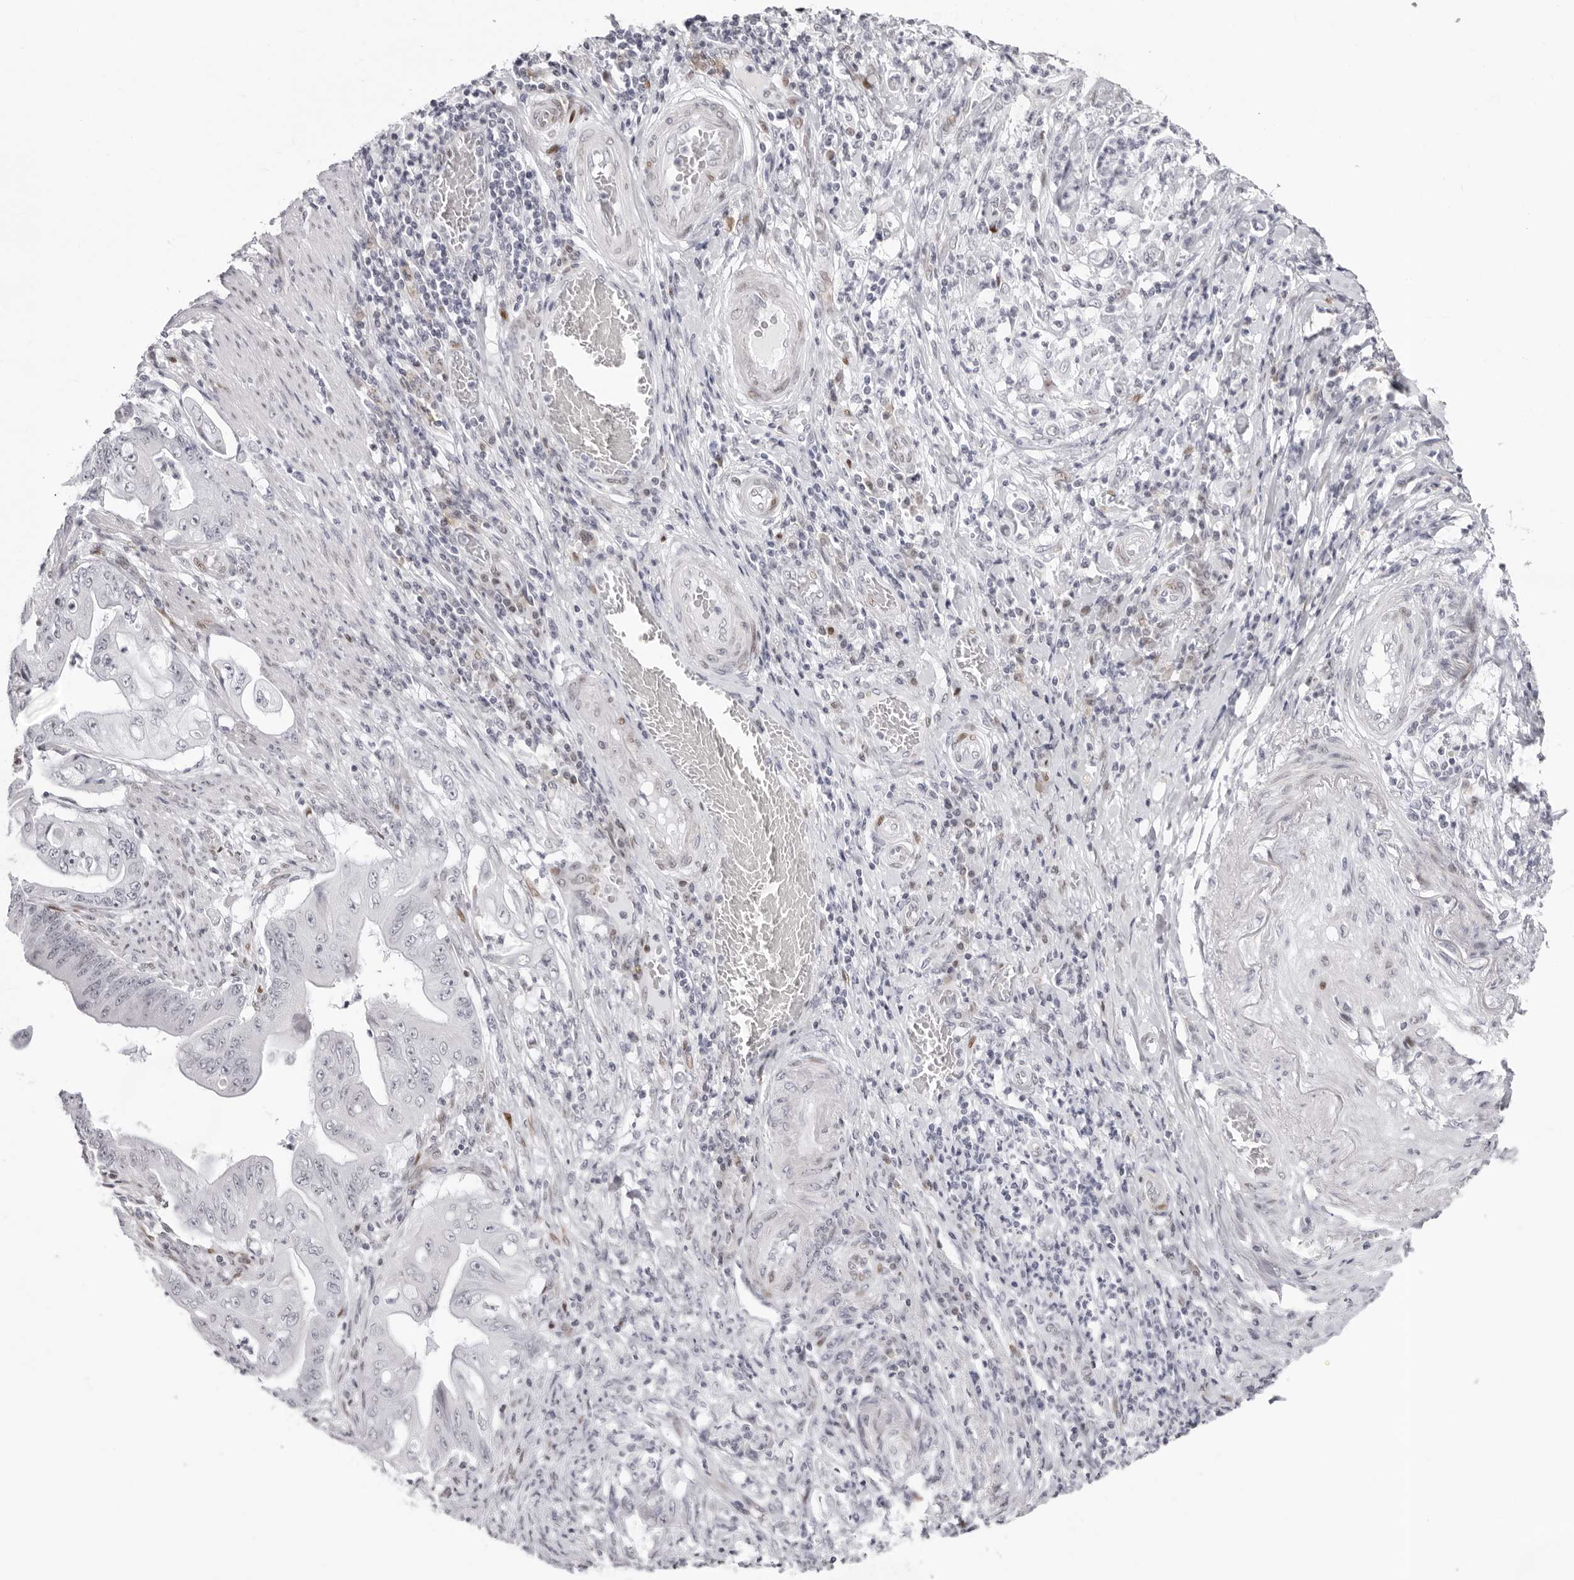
{"staining": {"intensity": "negative", "quantity": "none", "location": "none"}, "tissue": "stomach cancer", "cell_type": "Tumor cells", "image_type": "cancer", "snomed": [{"axis": "morphology", "description": "Adenocarcinoma, NOS"}, {"axis": "topography", "description": "Stomach"}], "caption": "Immunohistochemistry (IHC) of adenocarcinoma (stomach) shows no staining in tumor cells.", "gene": "NTPCR", "patient": {"sex": "female", "age": 73}}